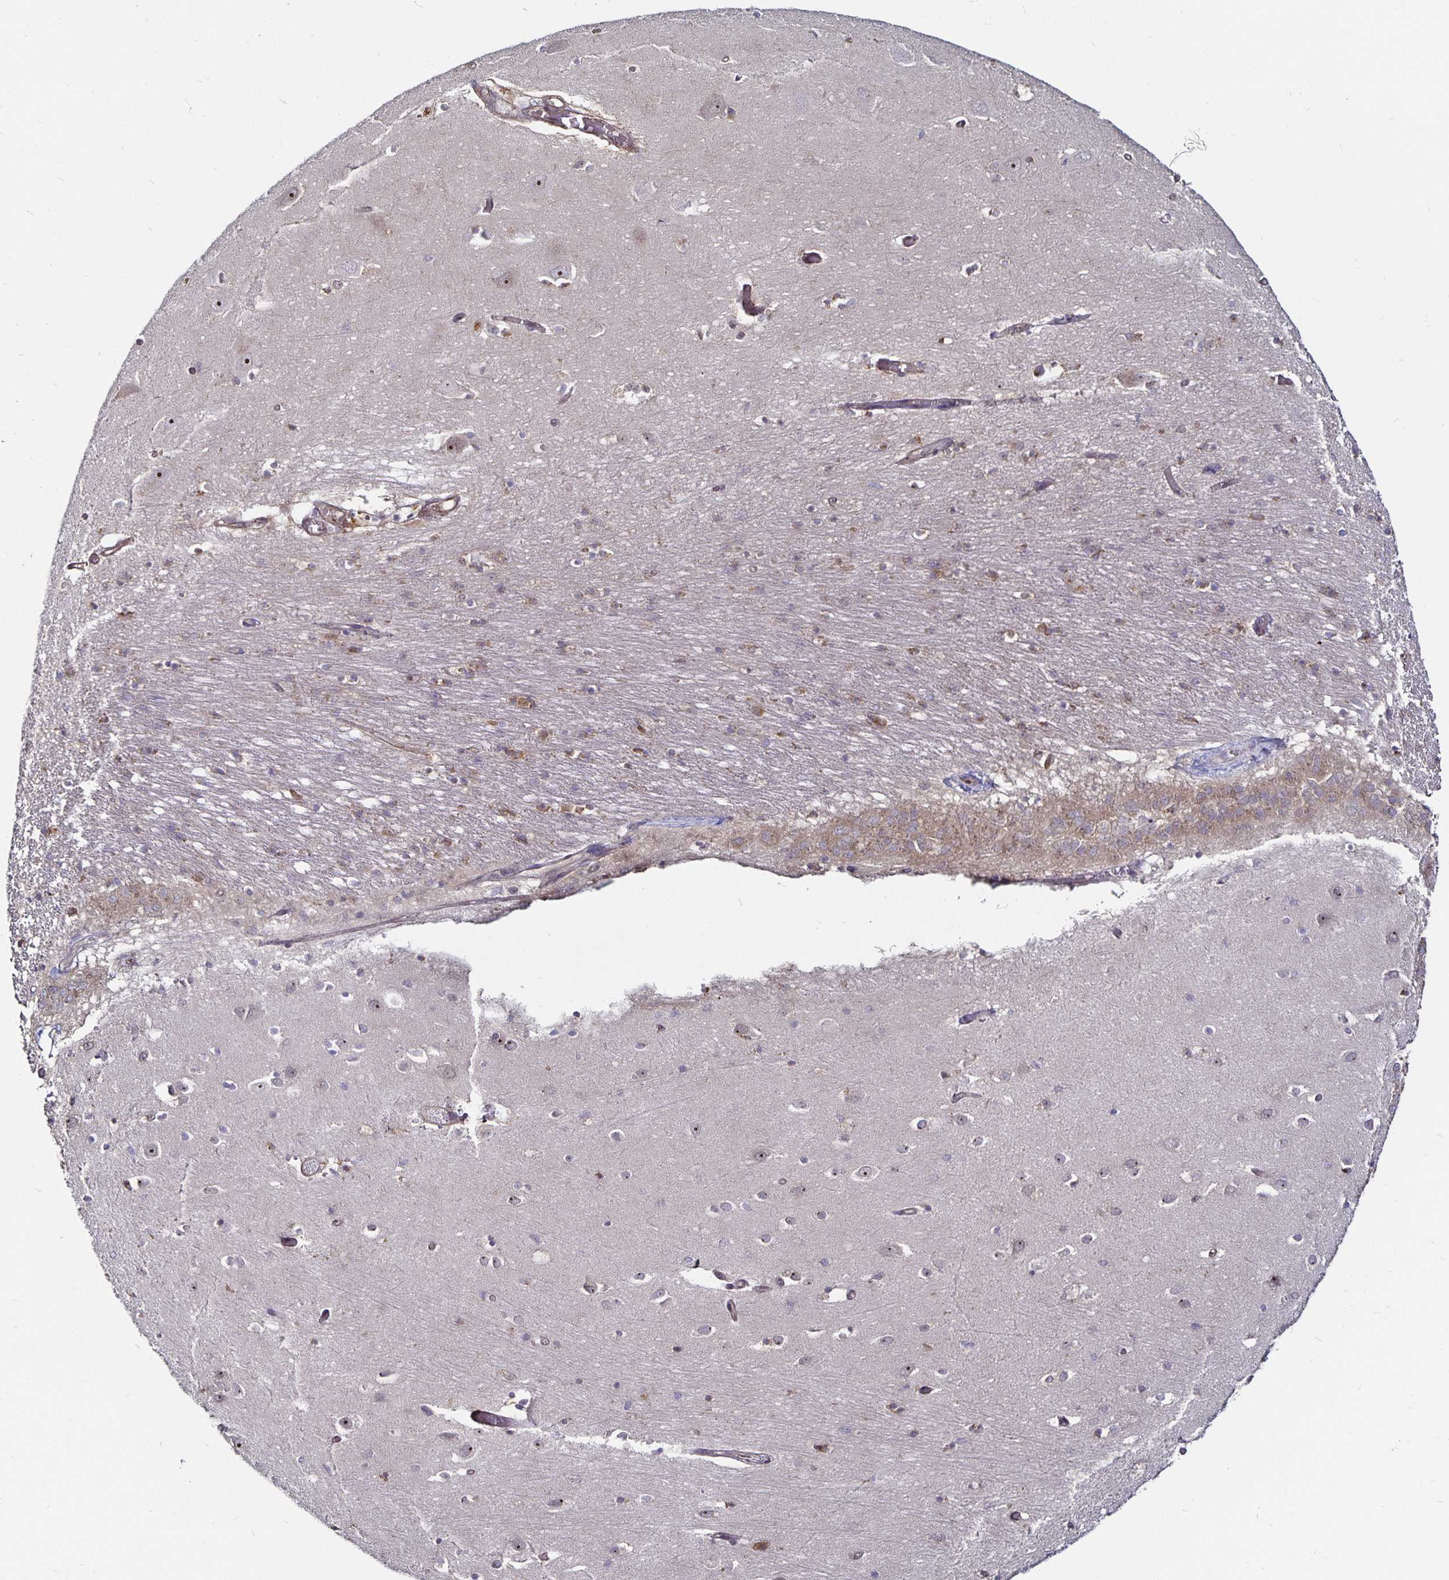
{"staining": {"intensity": "negative", "quantity": "none", "location": "none"}, "tissue": "caudate", "cell_type": "Glial cells", "image_type": "normal", "snomed": [{"axis": "morphology", "description": "Normal tissue, NOS"}, {"axis": "topography", "description": "Lateral ventricle wall"}, {"axis": "topography", "description": "Hippocampus"}], "caption": "Immunohistochemistry (IHC) of benign human caudate exhibits no expression in glial cells.", "gene": "CYP27A1", "patient": {"sex": "female", "age": 63}}